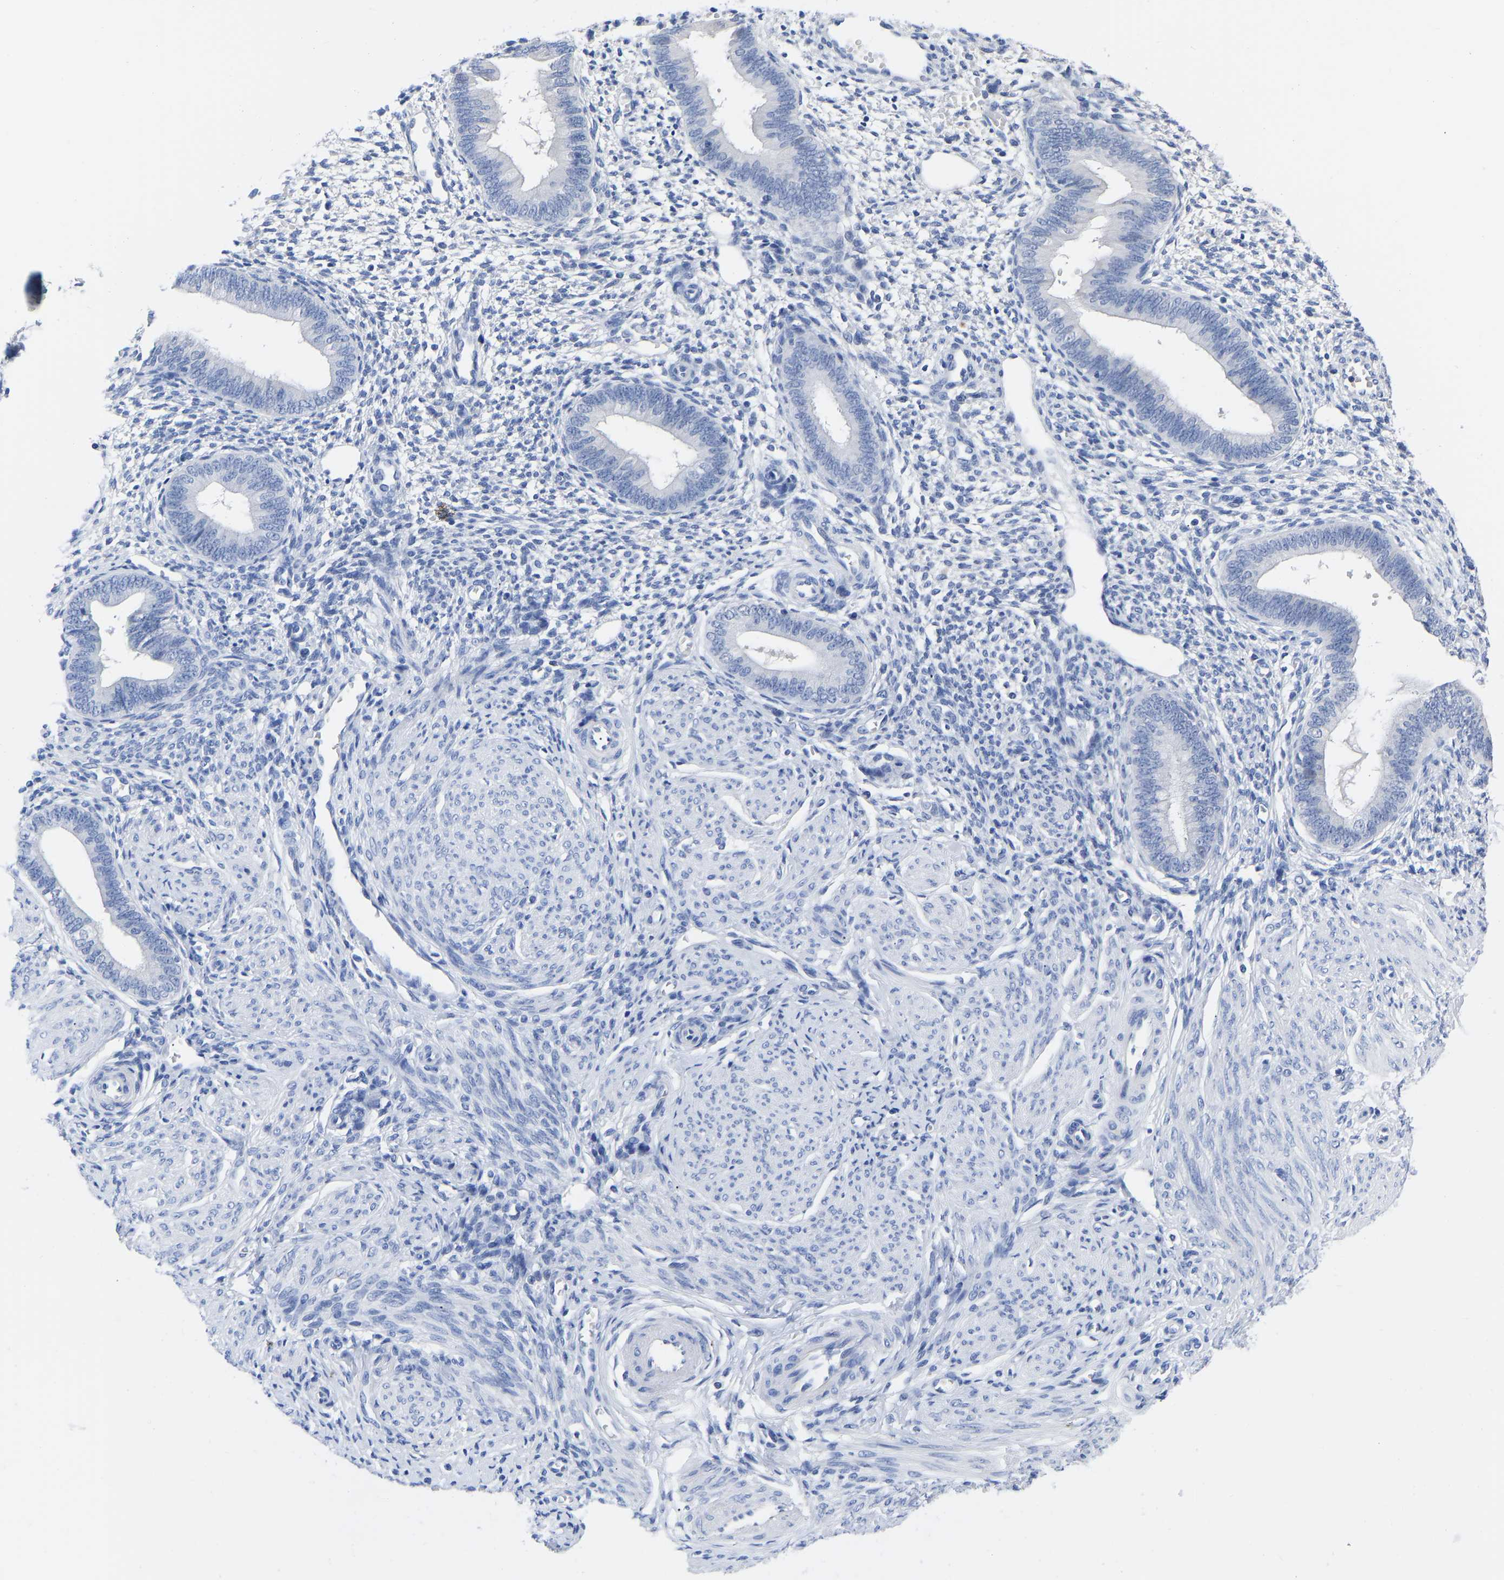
{"staining": {"intensity": "negative", "quantity": "none", "location": "none"}, "tissue": "endometrium", "cell_type": "Cells in endometrial stroma", "image_type": "normal", "snomed": [{"axis": "morphology", "description": "Normal tissue, NOS"}, {"axis": "topography", "description": "Endometrium"}], "caption": "IHC micrograph of benign endometrium: endometrium stained with DAB (3,3'-diaminobenzidine) reveals no significant protein staining in cells in endometrial stroma.", "gene": "GPA33", "patient": {"sex": "female", "age": 46}}